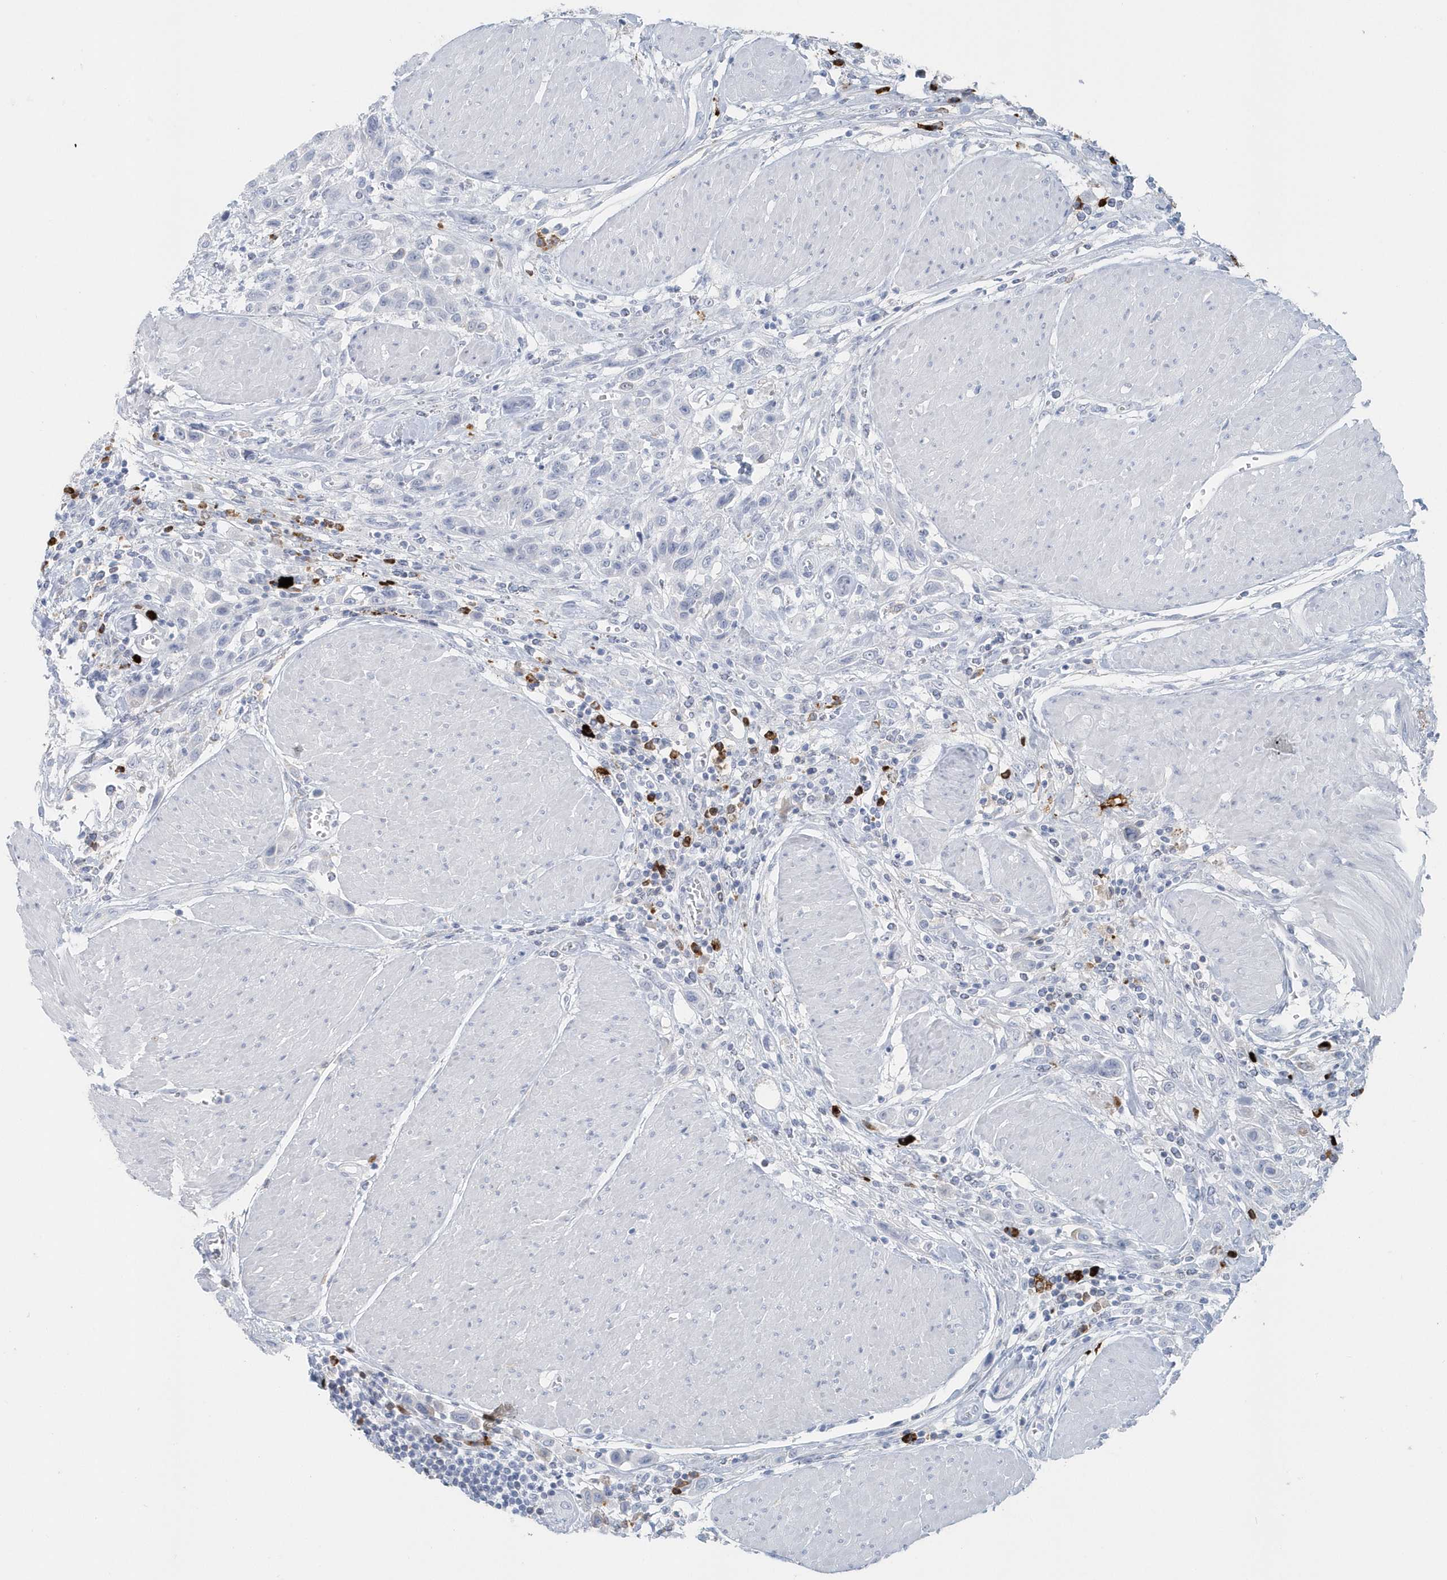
{"staining": {"intensity": "negative", "quantity": "none", "location": "none"}, "tissue": "urothelial cancer", "cell_type": "Tumor cells", "image_type": "cancer", "snomed": [{"axis": "morphology", "description": "Urothelial carcinoma, High grade"}, {"axis": "topography", "description": "Urinary bladder"}], "caption": "Immunohistochemical staining of human urothelial carcinoma (high-grade) reveals no significant positivity in tumor cells.", "gene": "JCHAIN", "patient": {"sex": "male", "age": 50}}